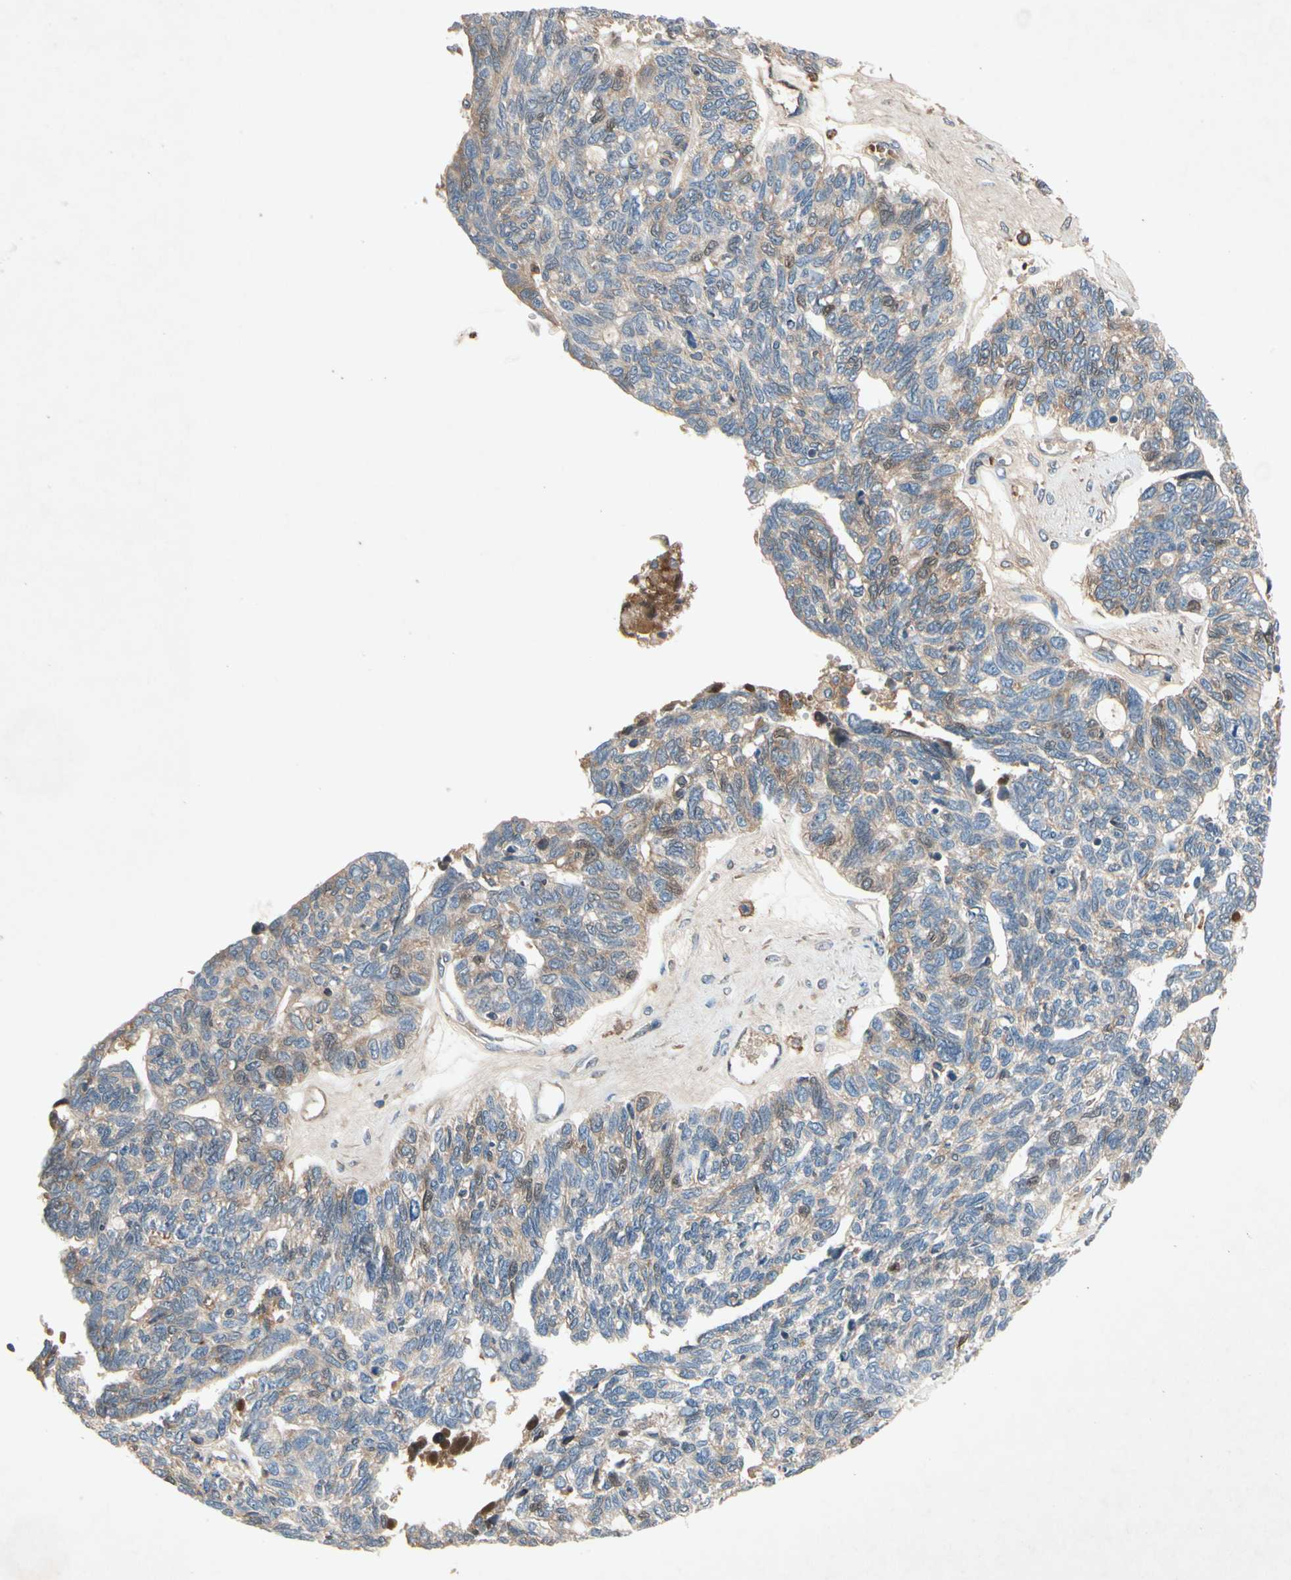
{"staining": {"intensity": "weak", "quantity": "25%-75%", "location": "cytoplasmic/membranous"}, "tissue": "ovarian cancer", "cell_type": "Tumor cells", "image_type": "cancer", "snomed": [{"axis": "morphology", "description": "Cystadenocarcinoma, serous, NOS"}, {"axis": "topography", "description": "Ovary"}], "caption": "Protein staining demonstrates weak cytoplasmic/membranous expression in about 25%-75% of tumor cells in ovarian cancer (serous cystadenocarcinoma). (DAB = brown stain, brightfield microscopy at high magnification).", "gene": "IL1RL1", "patient": {"sex": "female", "age": 79}}